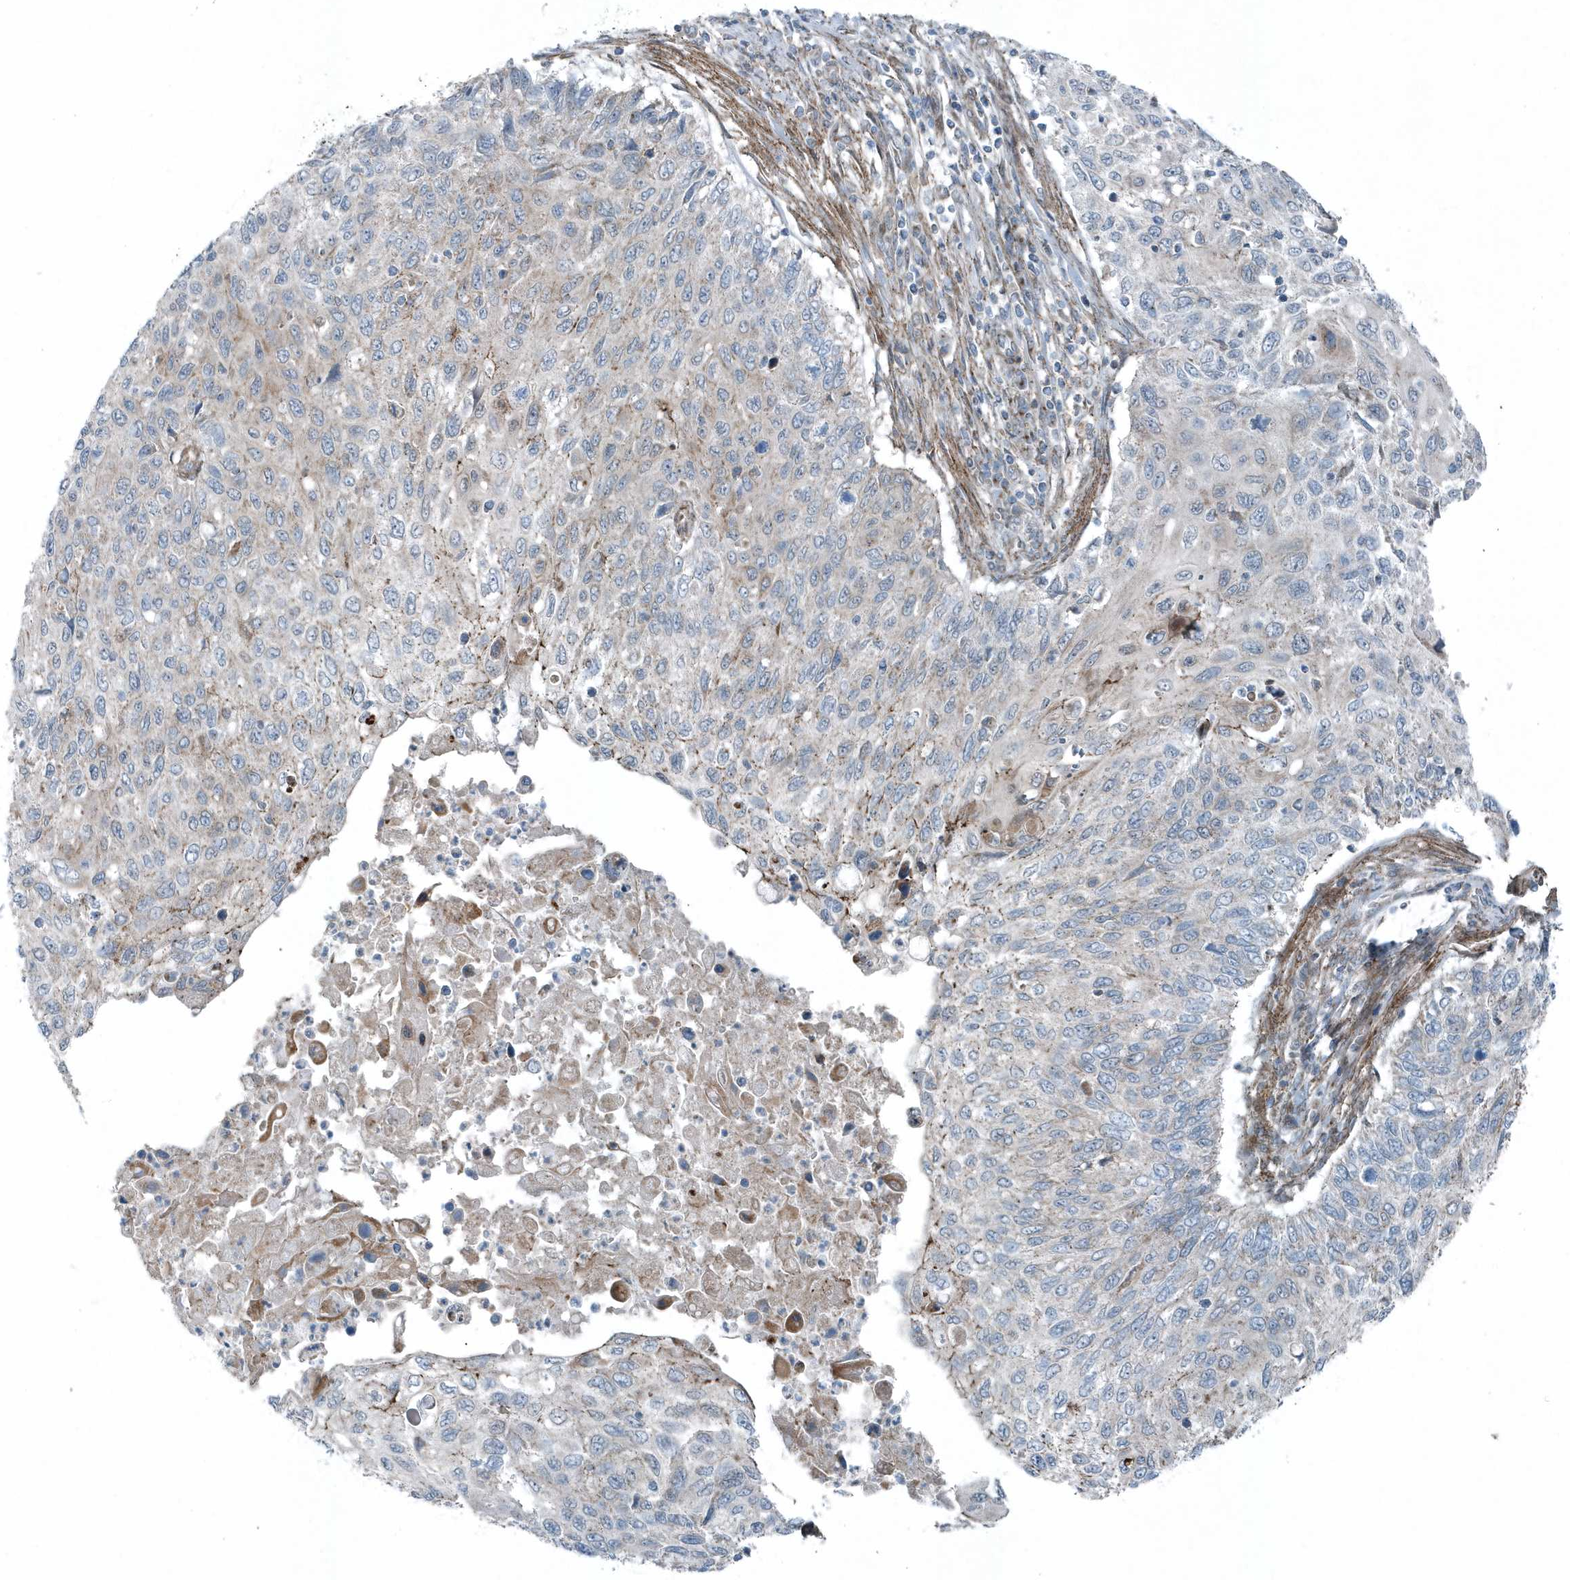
{"staining": {"intensity": "negative", "quantity": "none", "location": "none"}, "tissue": "cervical cancer", "cell_type": "Tumor cells", "image_type": "cancer", "snomed": [{"axis": "morphology", "description": "Squamous cell carcinoma, NOS"}, {"axis": "topography", "description": "Cervix"}], "caption": "This is an immunohistochemistry micrograph of human cervical squamous cell carcinoma. There is no expression in tumor cells.", "gene": "GCC2", "patient": {"sex": "female", "age": 70}}